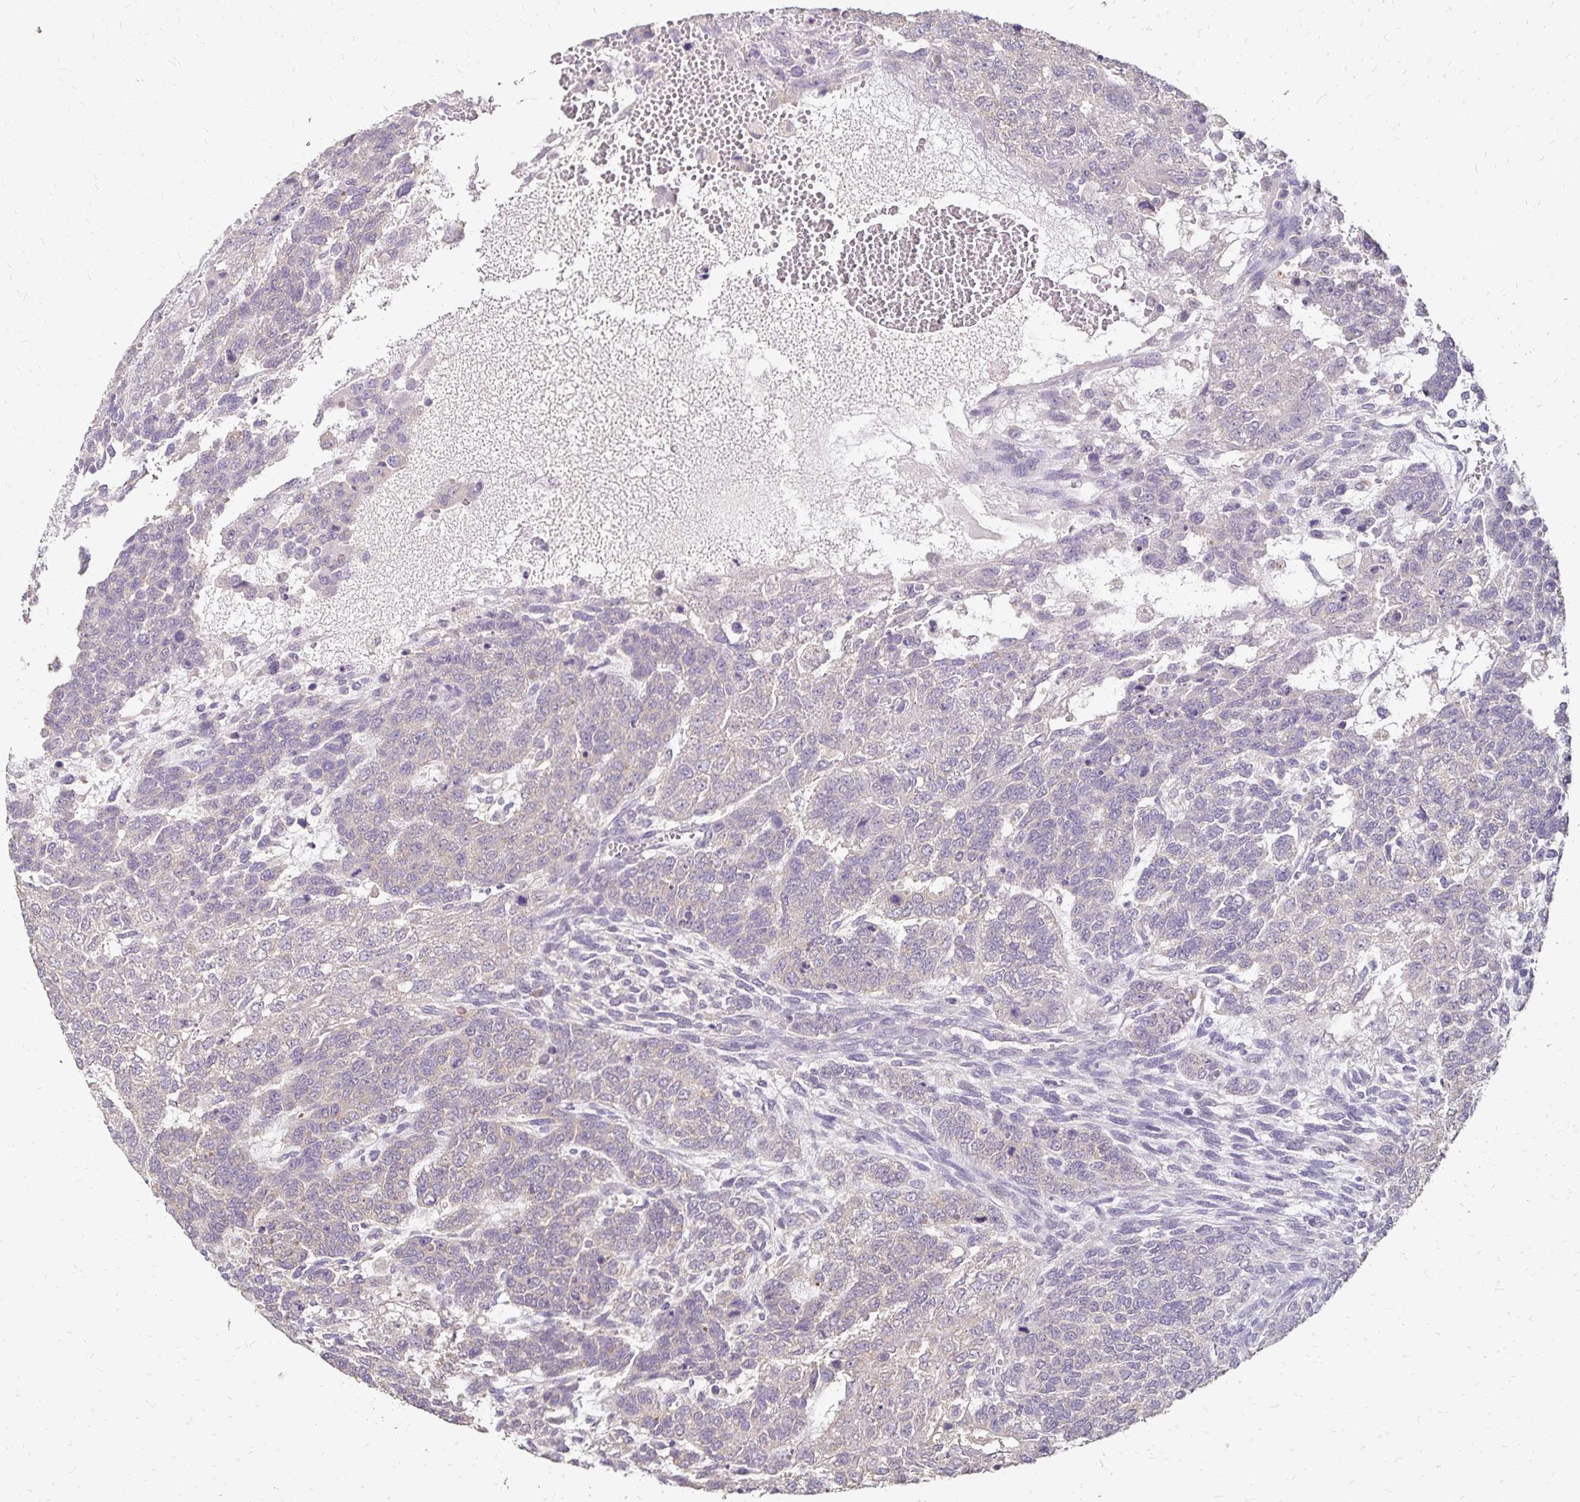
{"staining": {"intensity": "negative", "quantity": "none", "location": "none"}, "tissue": "testis cancer", "cell_type": "Tumor cells", "image_type": "cancer", "snomed": [{"axis": "morphology", "description": "Normal tissue, NOS"}, {"axis": "morphology", "description": "Carcinoma, Embryonal, NOS"}, {"axis": "topography", "description": "Testis"}, {"axis": "topography", "description": "Epididymis"}], "caption": "Tumor cells show no significant protein positivity in testis cancer. (Immunohistochemistry (ihc), brightfield microscopy, high magnification).", "gene": "EMC10", "patient": {"sex": "male", "age": 23}}